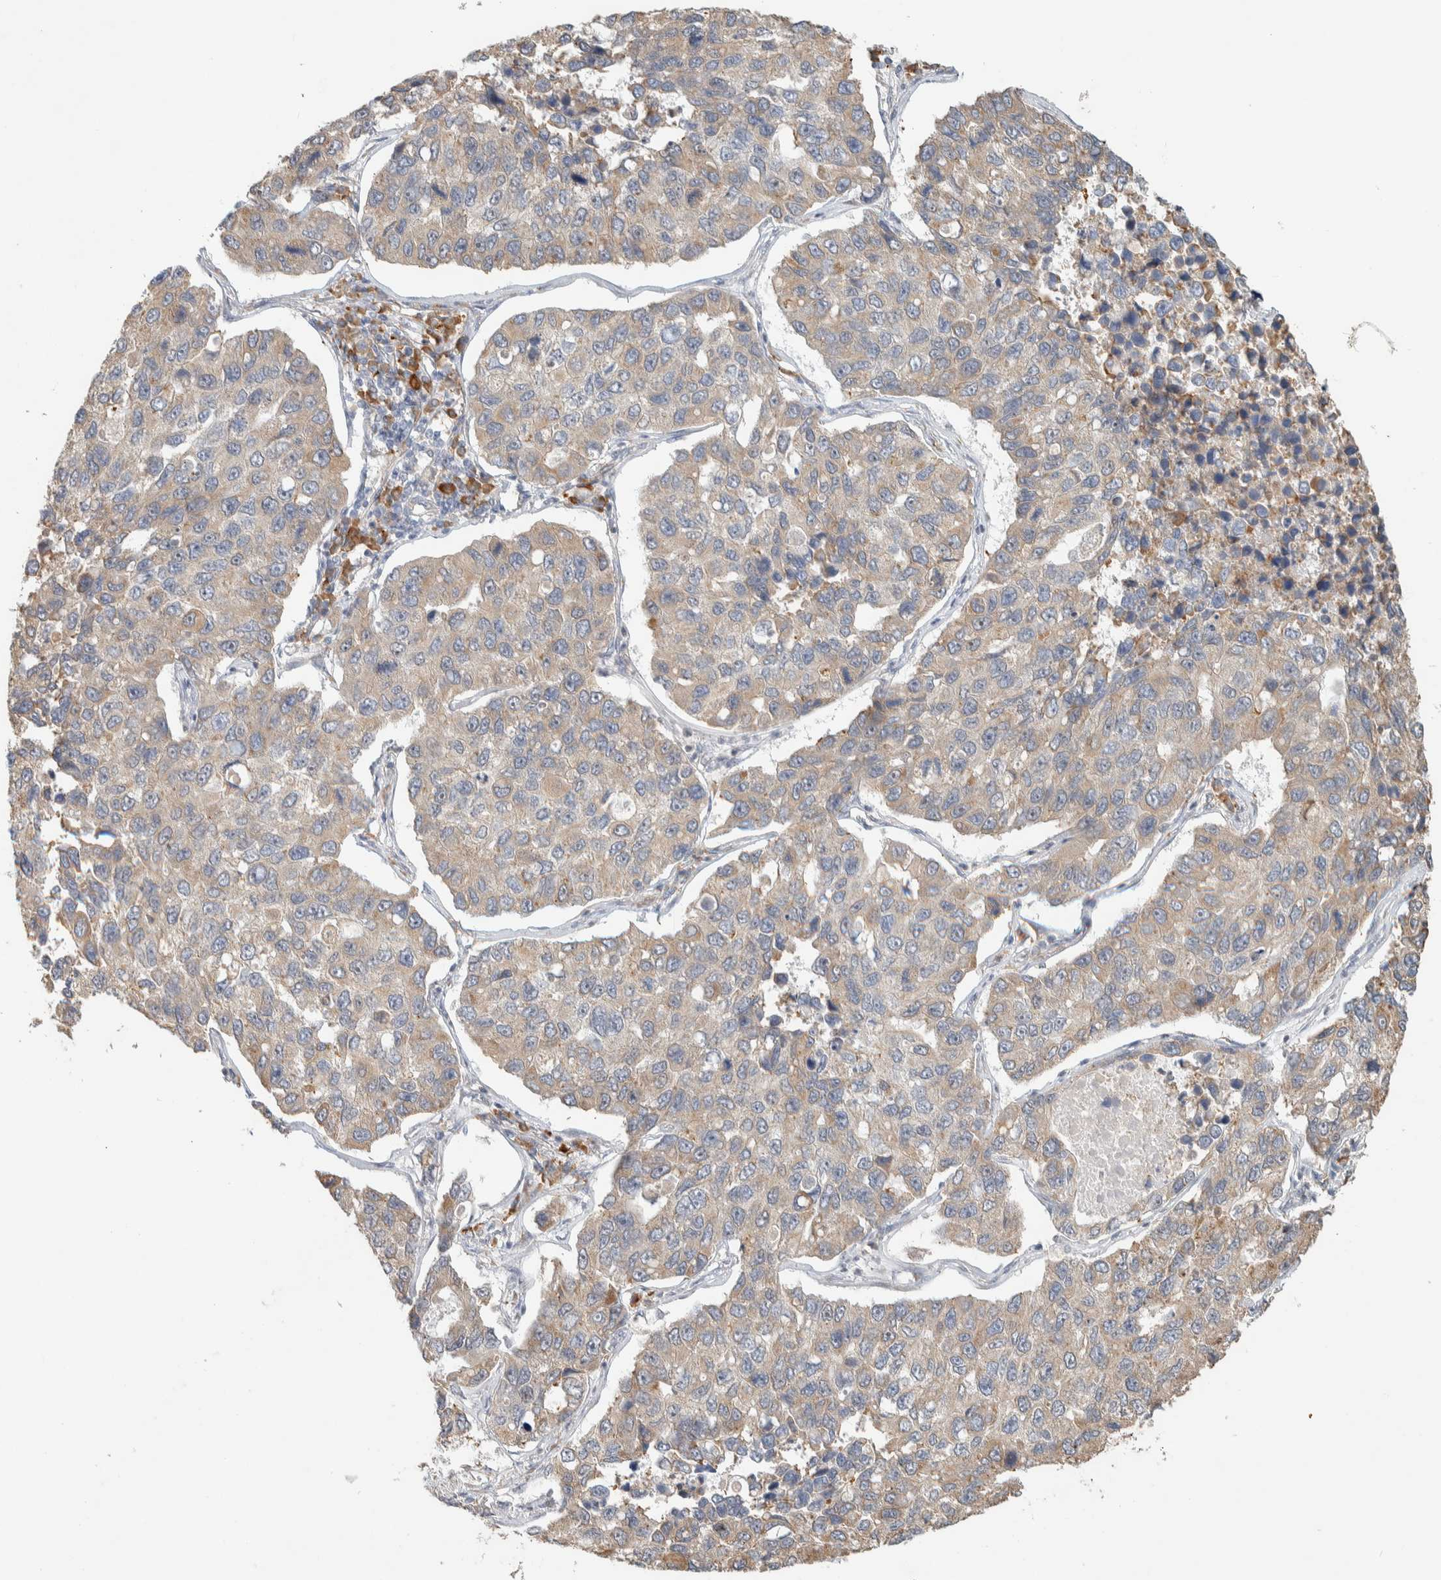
{"staining": {"intensity": "weak", "quantity": "<25%", "location": "cytoplasmic/membranous"}, "tissue": "lung cancer", "cell_type": "Tumor cells", "image_type": "cancer", "snomed": [{"axis": "morphology", "description": "Adenocarcinoma, NOS"}, {"axis": "topography", "description": "Lung"}], "caption": "DAB immunohistochemical staining of human adenocarcinoma (lung) reveals no significant positivity in tumor cells. Nuclei are stained in blue.", "gene": "KLHL40", "patient": {"sex": "male", "age": 64}}